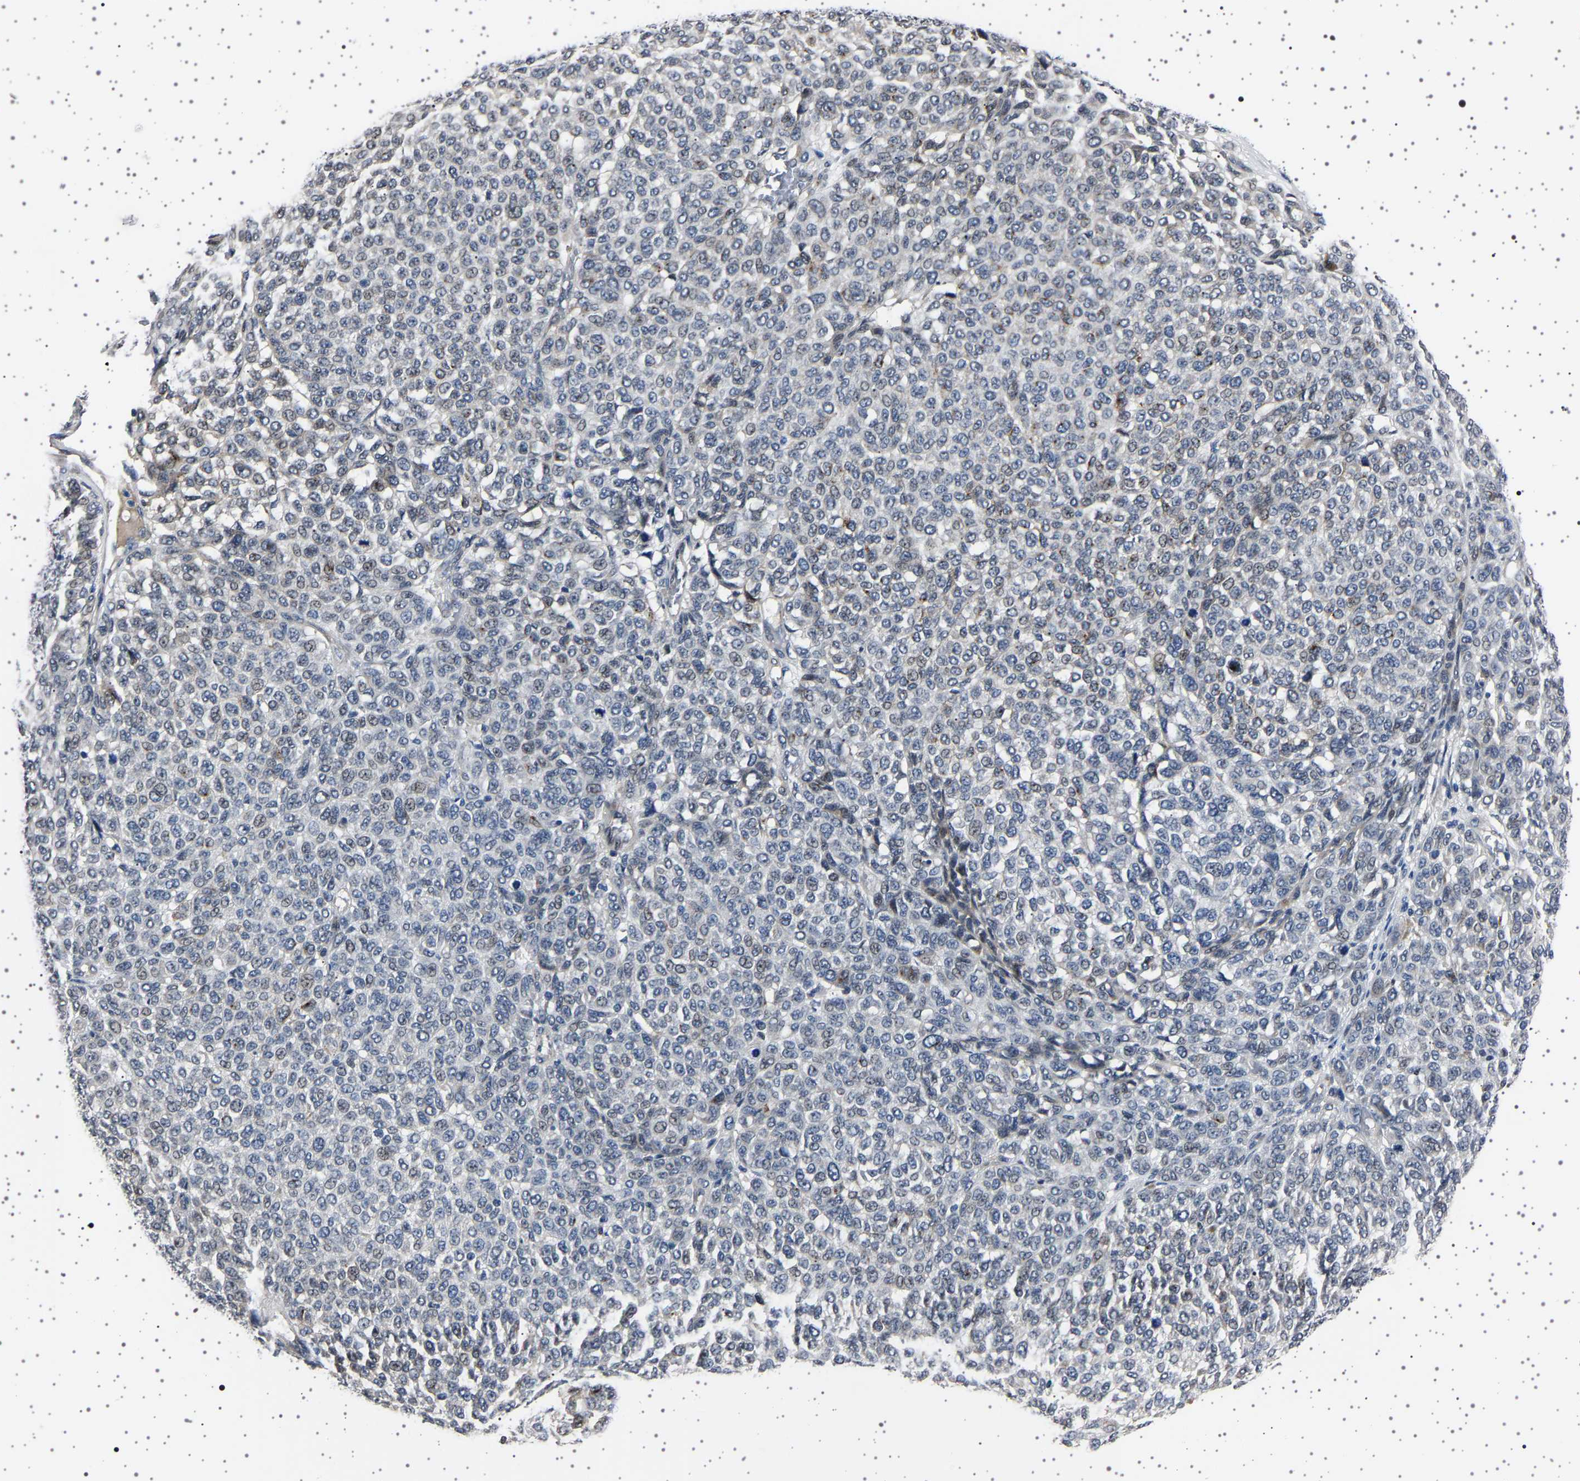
{"staining": {"intensity": "moderate", "quantity": "<25%", "location": "cytoplasmic/membranous"}, "tissue": "melanoma", "cell_type": "Tumor cells", "image_type": "cancer", "snomed": [{"axis": "morphology", "description": "Malignant melanoma, NOS"}, {"axis": "topography", "description": "Skin"}], "caption": "Immunohistochemistry photomicrograph of neoplastic tissue: human malignant melanoma stained using IHC displays low levels of moderate protein expression localized specifically in the cytoplasmic/membranous of tumor cells, appearing as a cytoplasmic/membranous brown color.", "gene": "IL10RB", "patient": {"sex": "male", "age": 59}}